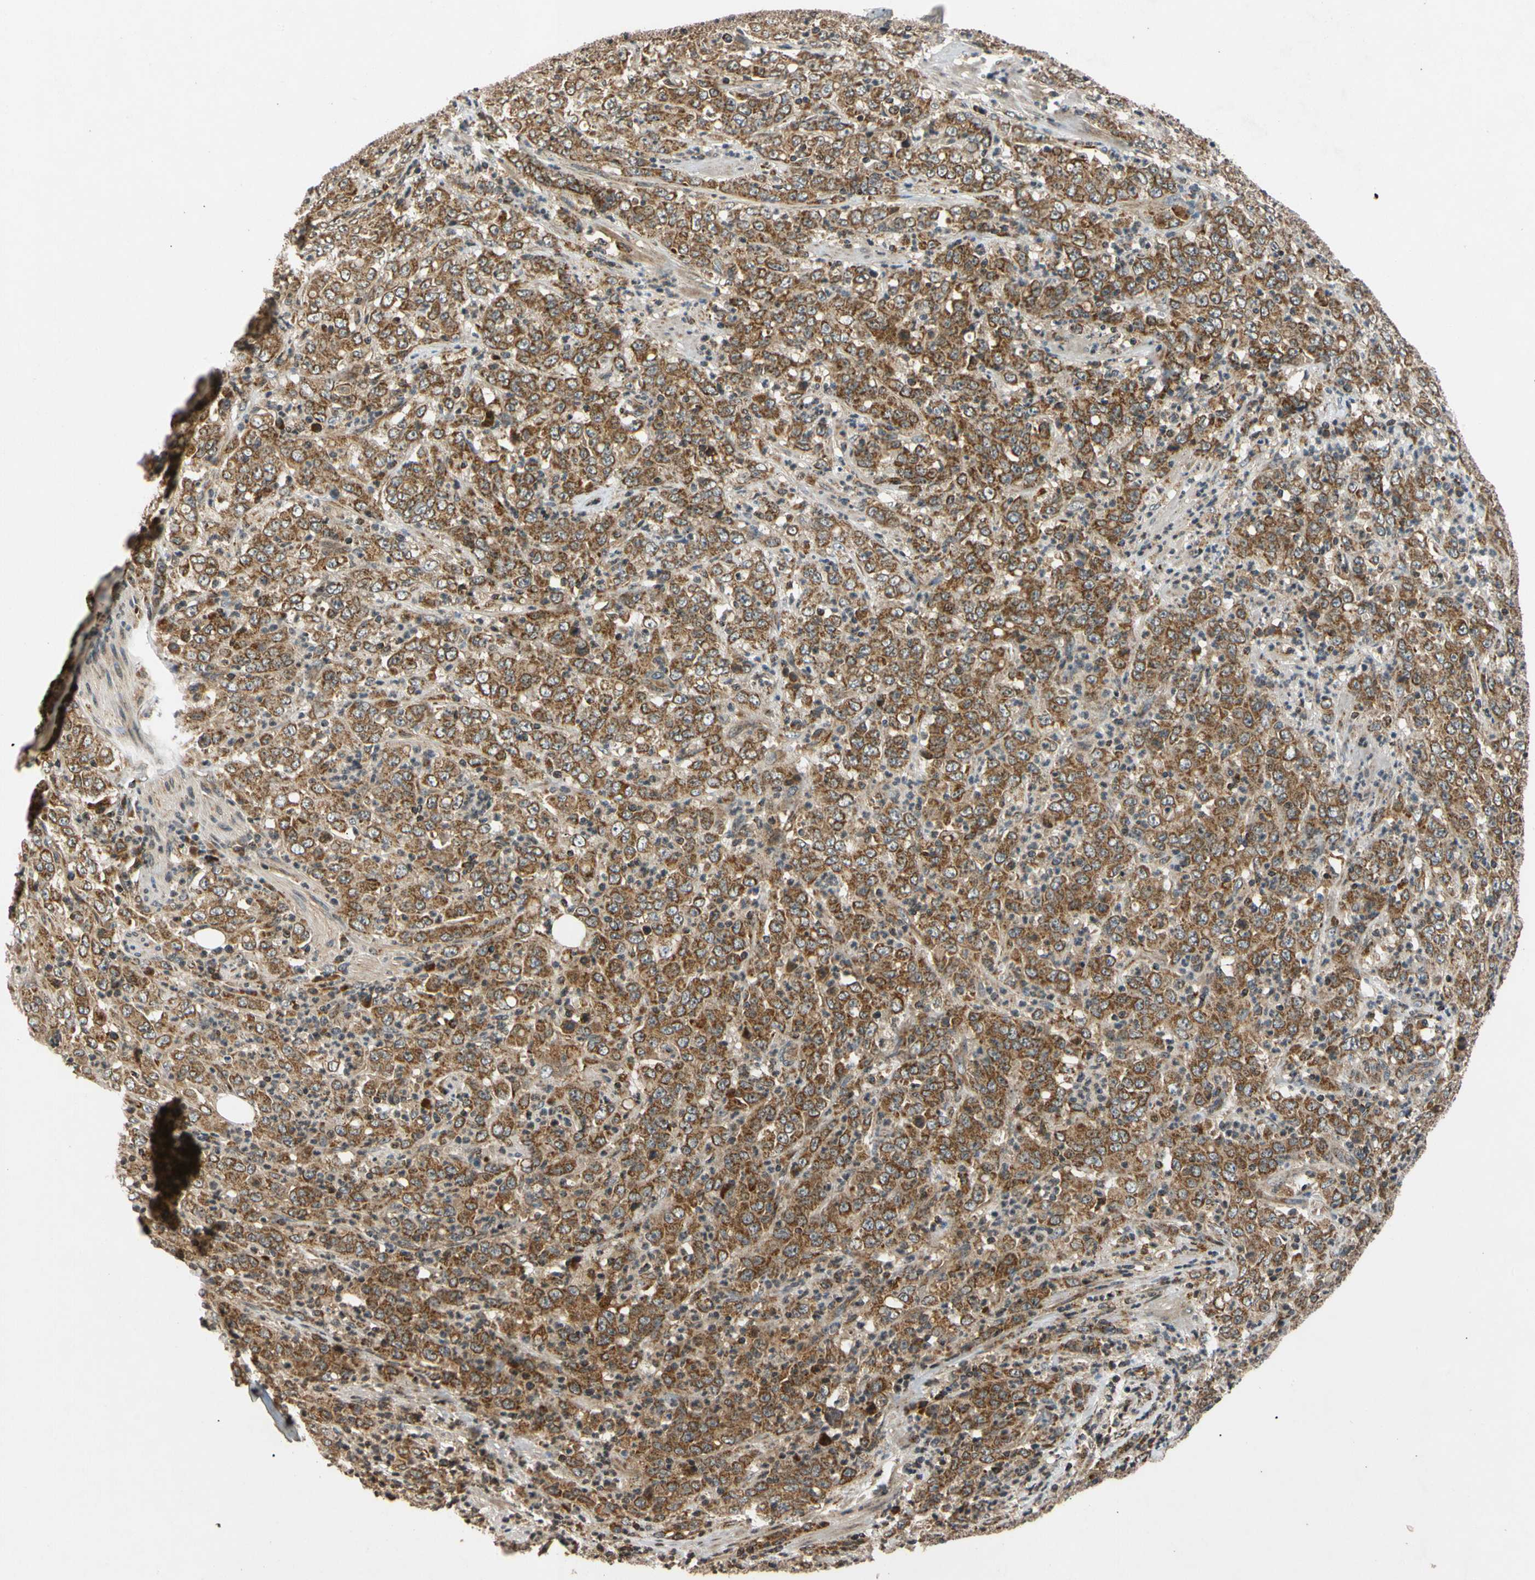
{"staining": {"intensity": "strong", "quantity": ">75%", "location": "cytoplasmic/membranous"}, "tissue": "stomach cancer", "cell_type": "Tumor cells", "image_type": "cancer", "snomed": [{"axis": "morphology", "description": "Adenocarcinoma, NOS"}, {"axis": "topography", "description": "Stomach, lower"}], "caption": "Protein analysis of stomach cancer tissue exhibits strong cytoplasmic/membranous expression in about >75% of tumor cells.", "gene": "MRPS22", "patient": {"sex": "female", "age": 71}}